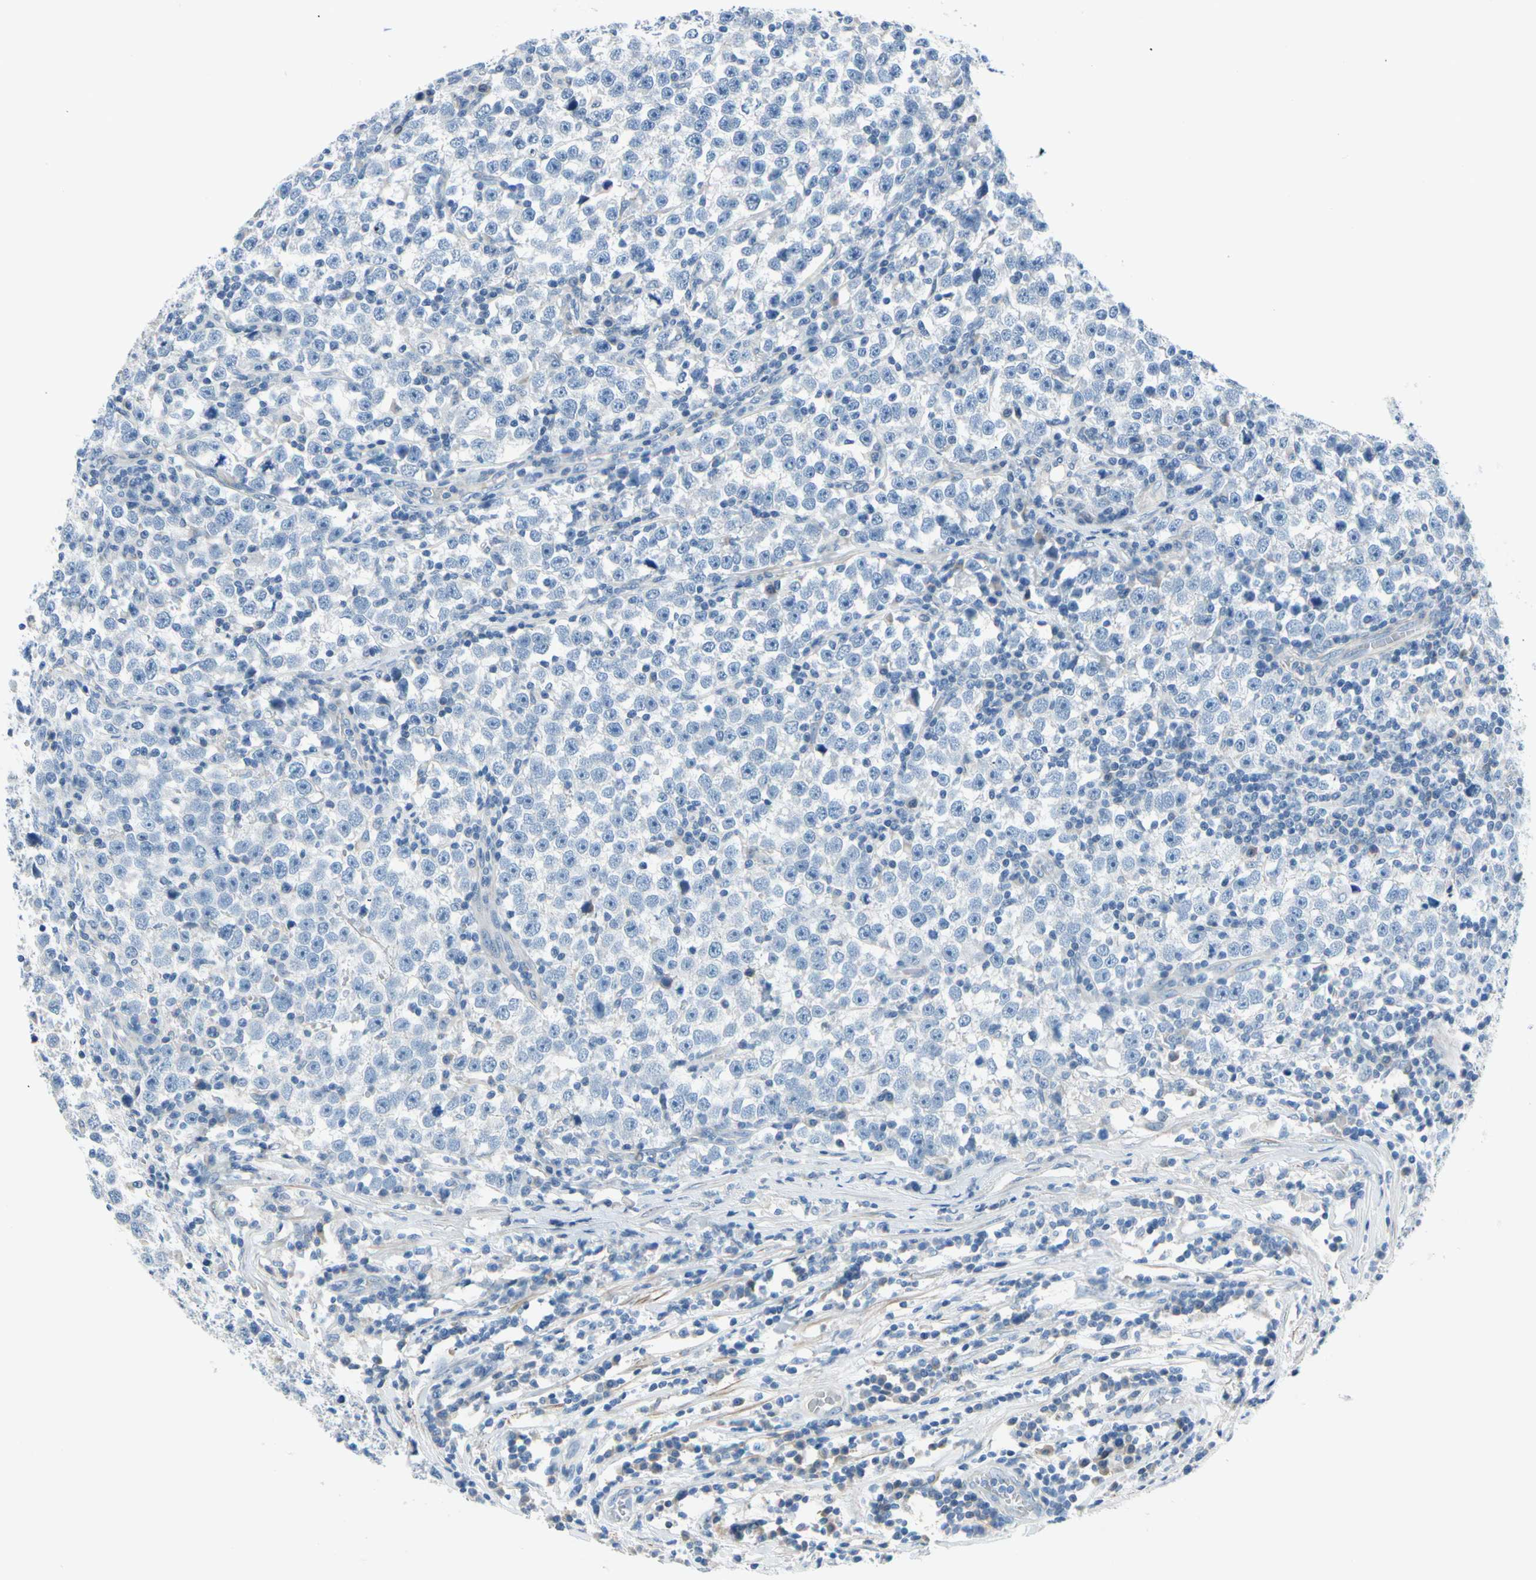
{"staining": {"intensity": "negative", "quantity": "none", "location": "none"}, "tissue": "testis cancer", "cell_type": "Tumor cells", "image_type": "cancer", "snomed": [{"axis": "morphology", "description": "Seminoma, NOS"}, {"axis": "topography", "description": "Testis"}], "caption": "DAB (3,3'-diaminobenzidine) immunohistochemical staining of testis seminoma demonstrates no significant positivity in tumor cells. (Stains: DAB immunohistochemistry with hematoxylin counter stain, Microscopy: brightfield microscopy at high magnification).", "gene": "FCER2", "patient": {"sex": "male", "age": 43}}